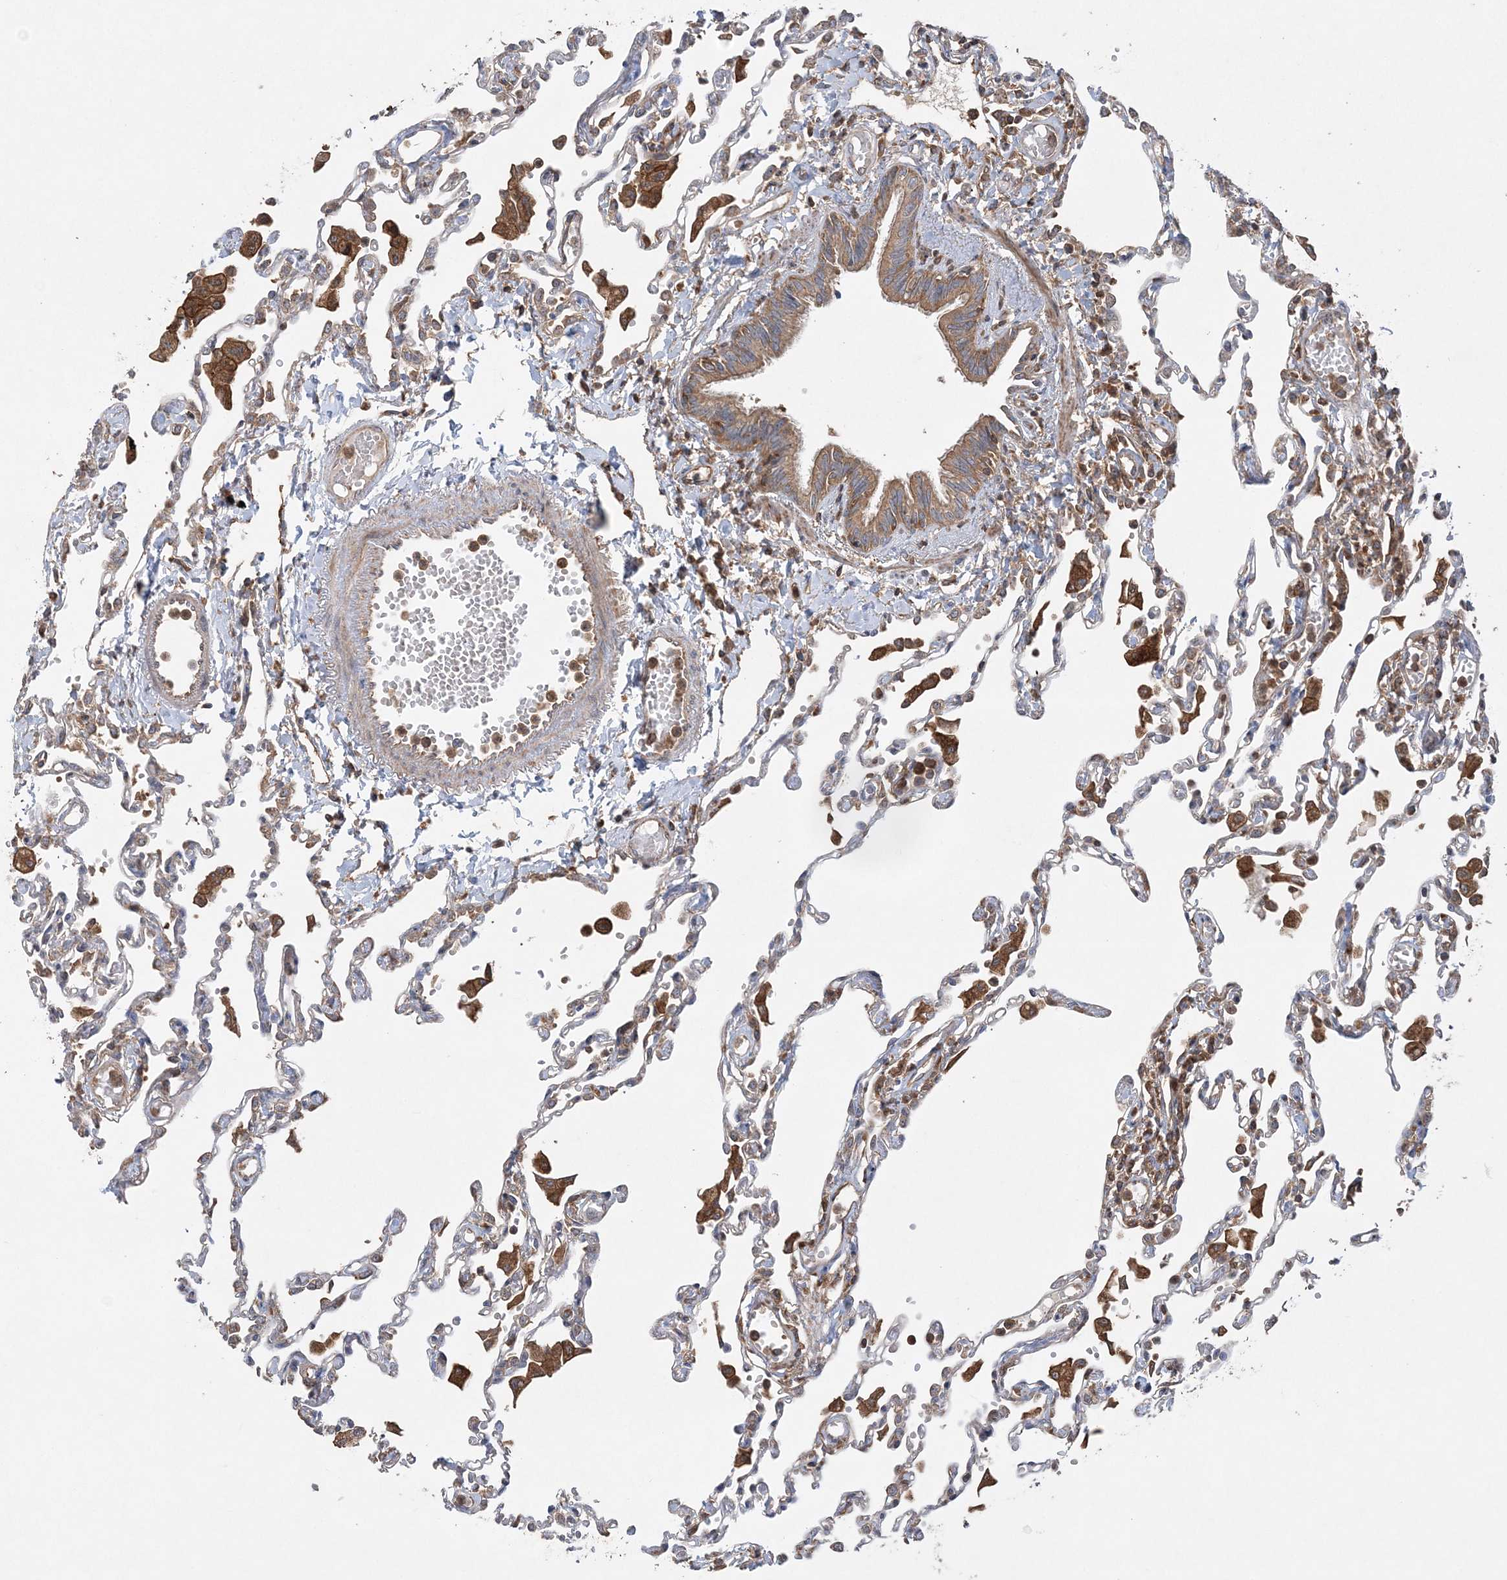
{"staining": {"intensity": "moderate", "quantity": "25%-75%", "location": "cytoplasmic/membranous"}, "tissue": "lung", "cell_type": "Alveolar cells", "image_type": "normal", "snomed": [{"axis": "morphology", "description": "Normal tissue, NOS"}, {"axis": "topography", "description": "Bronchus"}, {"axis": "topography", "description": "Lung"}], "caption": "Benign lung shows moderate cytoplasmic/membranous expression in approximately 25%-75% of alveolar cells, visualized by immunohistochemistry. The protein of interest is shown in brown color, while the nuclei are stained blue.", "gene": "ACAP2", "patient": {"sex": "female", "age": 49}}